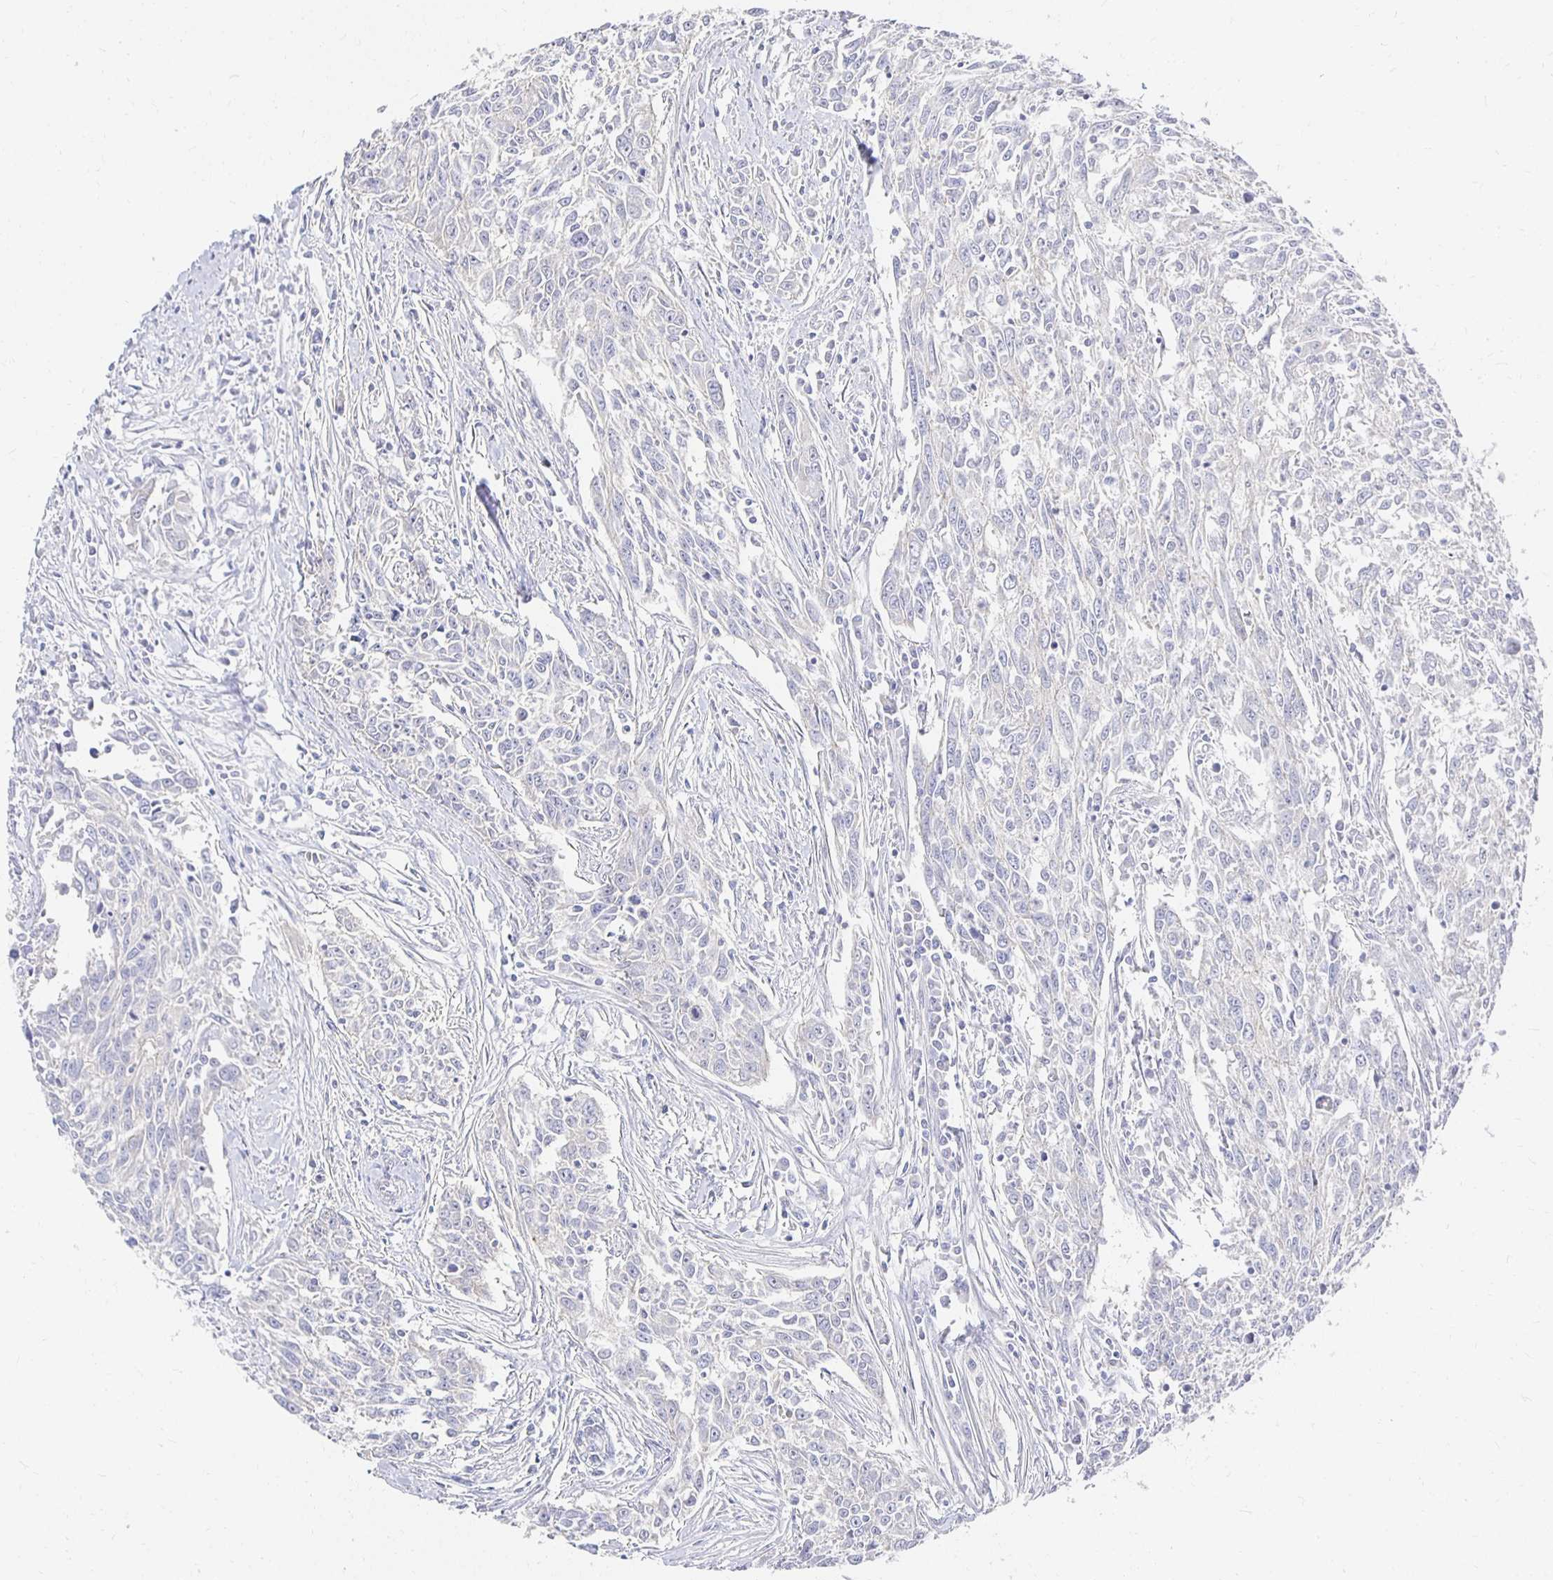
{"staining": {"intensity": "negative", "quantity": "none", "location": "none"}, "tissue": "breast cancer", "cell_type": "Tumor cells", "image_type": "cancer", "snomed": [{"axis": "morphology", "description": "Duct carcinoma"}, {"axis": "topography", "description": "Breast"}], "caption": "Breast cancer stained for a protein using IHC exhibits no staining tumor cells.", "gene": "FKRP", "patient": {"sex": "female", "age": 50}}